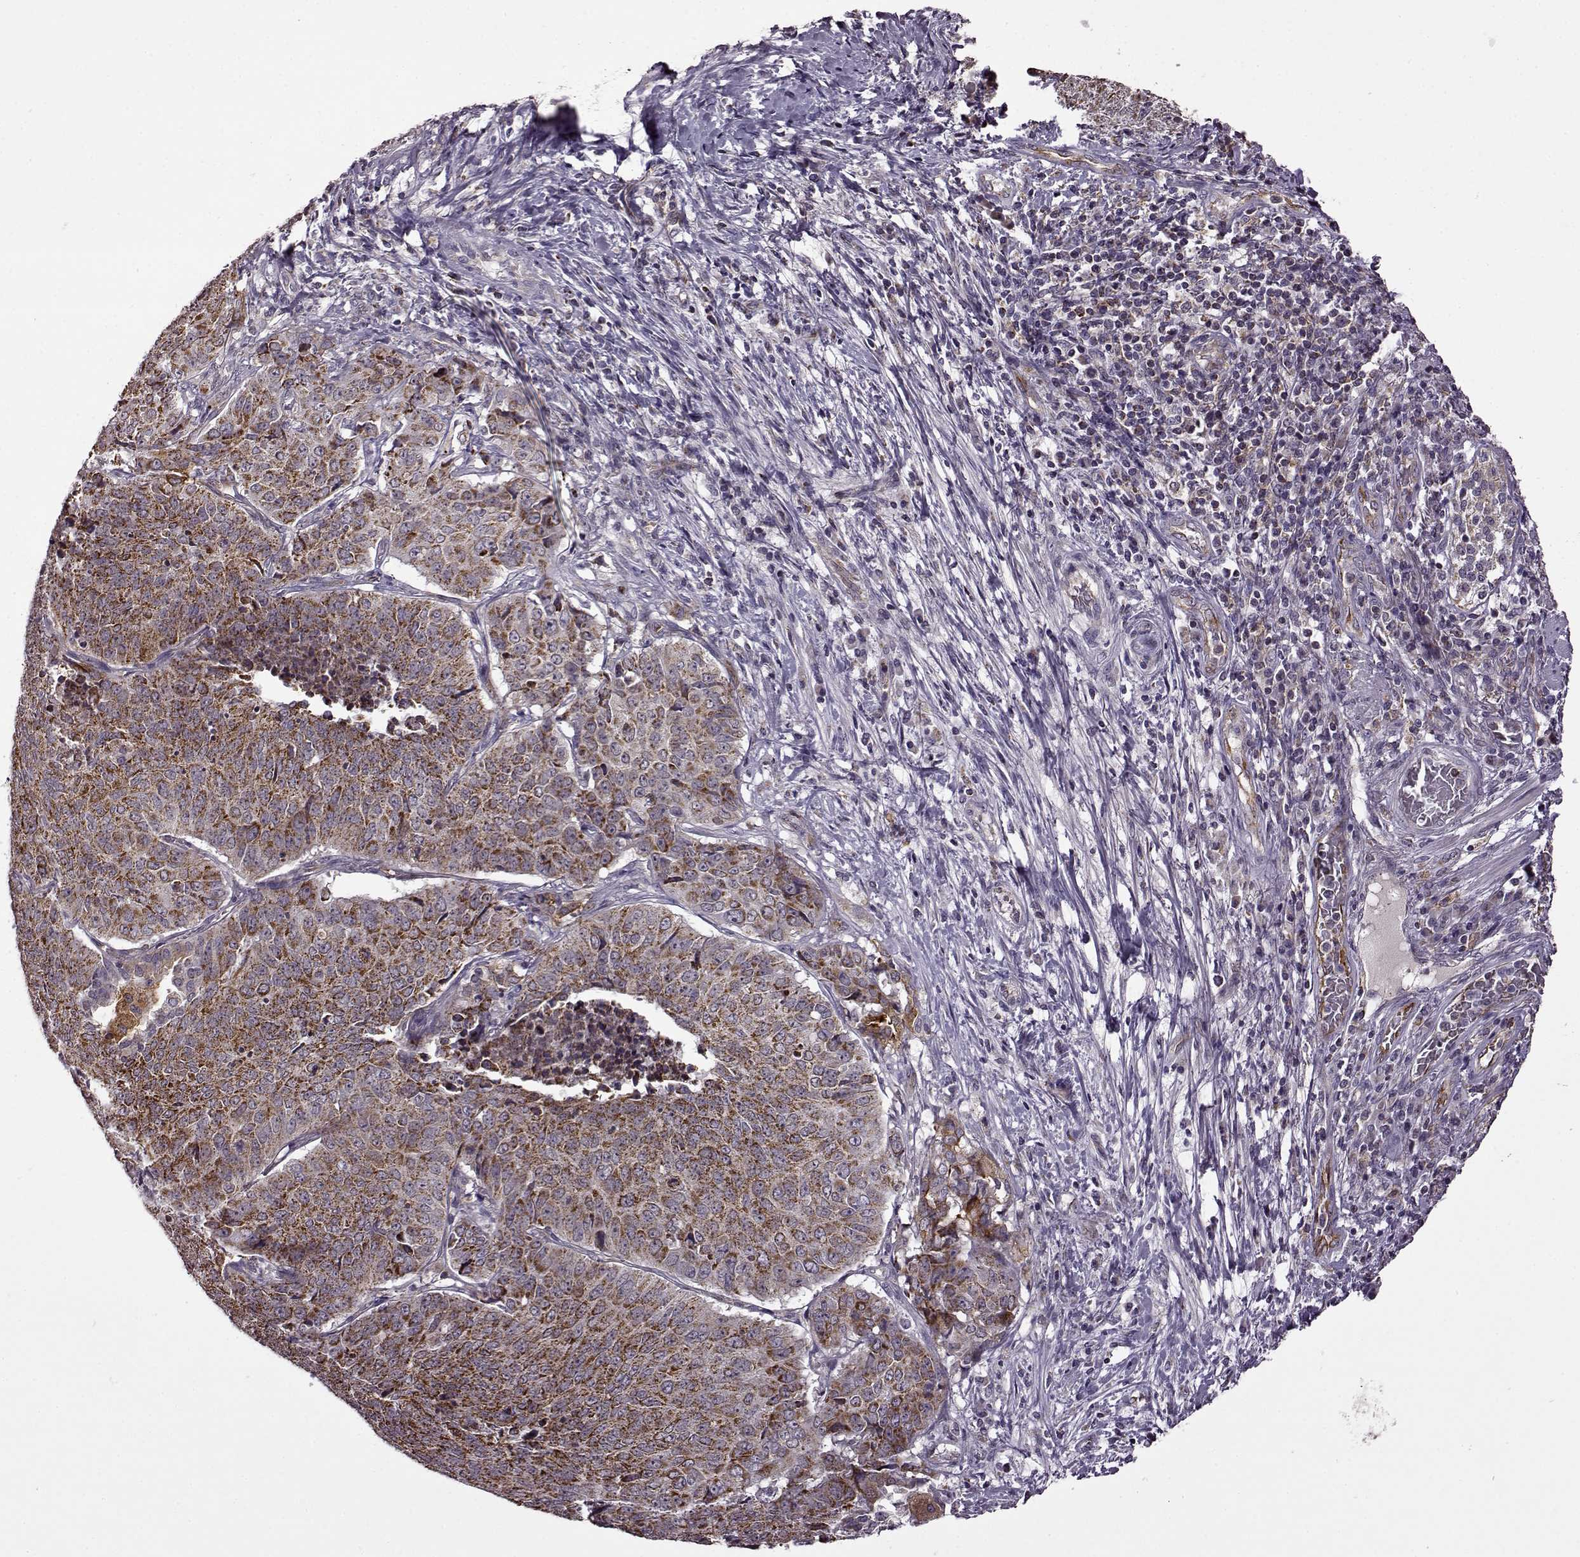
{"staining": {"intensity": "strong", "quantity": ">75%", "location": "cytoplasmic/membranous"}, "tissue": "lung cancer", "cell_type": "Tumor cells", "image_type": "cancer", "snomed": [{"axis": "morphology", "description": "Normal tissue, NOS"}, {"axis": "morphology", "description": "Squamous cell carcinoma, NOS"}, {"axis": "topography", "description": "Bronchus"}, {"axis": "topography", "description": "Lung"}], "caption": "A high-resolution histopathology image shows immunohistochemistry staining of lung cancer, which reveals strong cytoplasmic/membranous positivity in approximately >75% of tumor cells. Ihc stains the protein in brown and the nuclei are stained blue.", "gene": "MTSS1", "patient": {"sex": "male", "age": 64}}